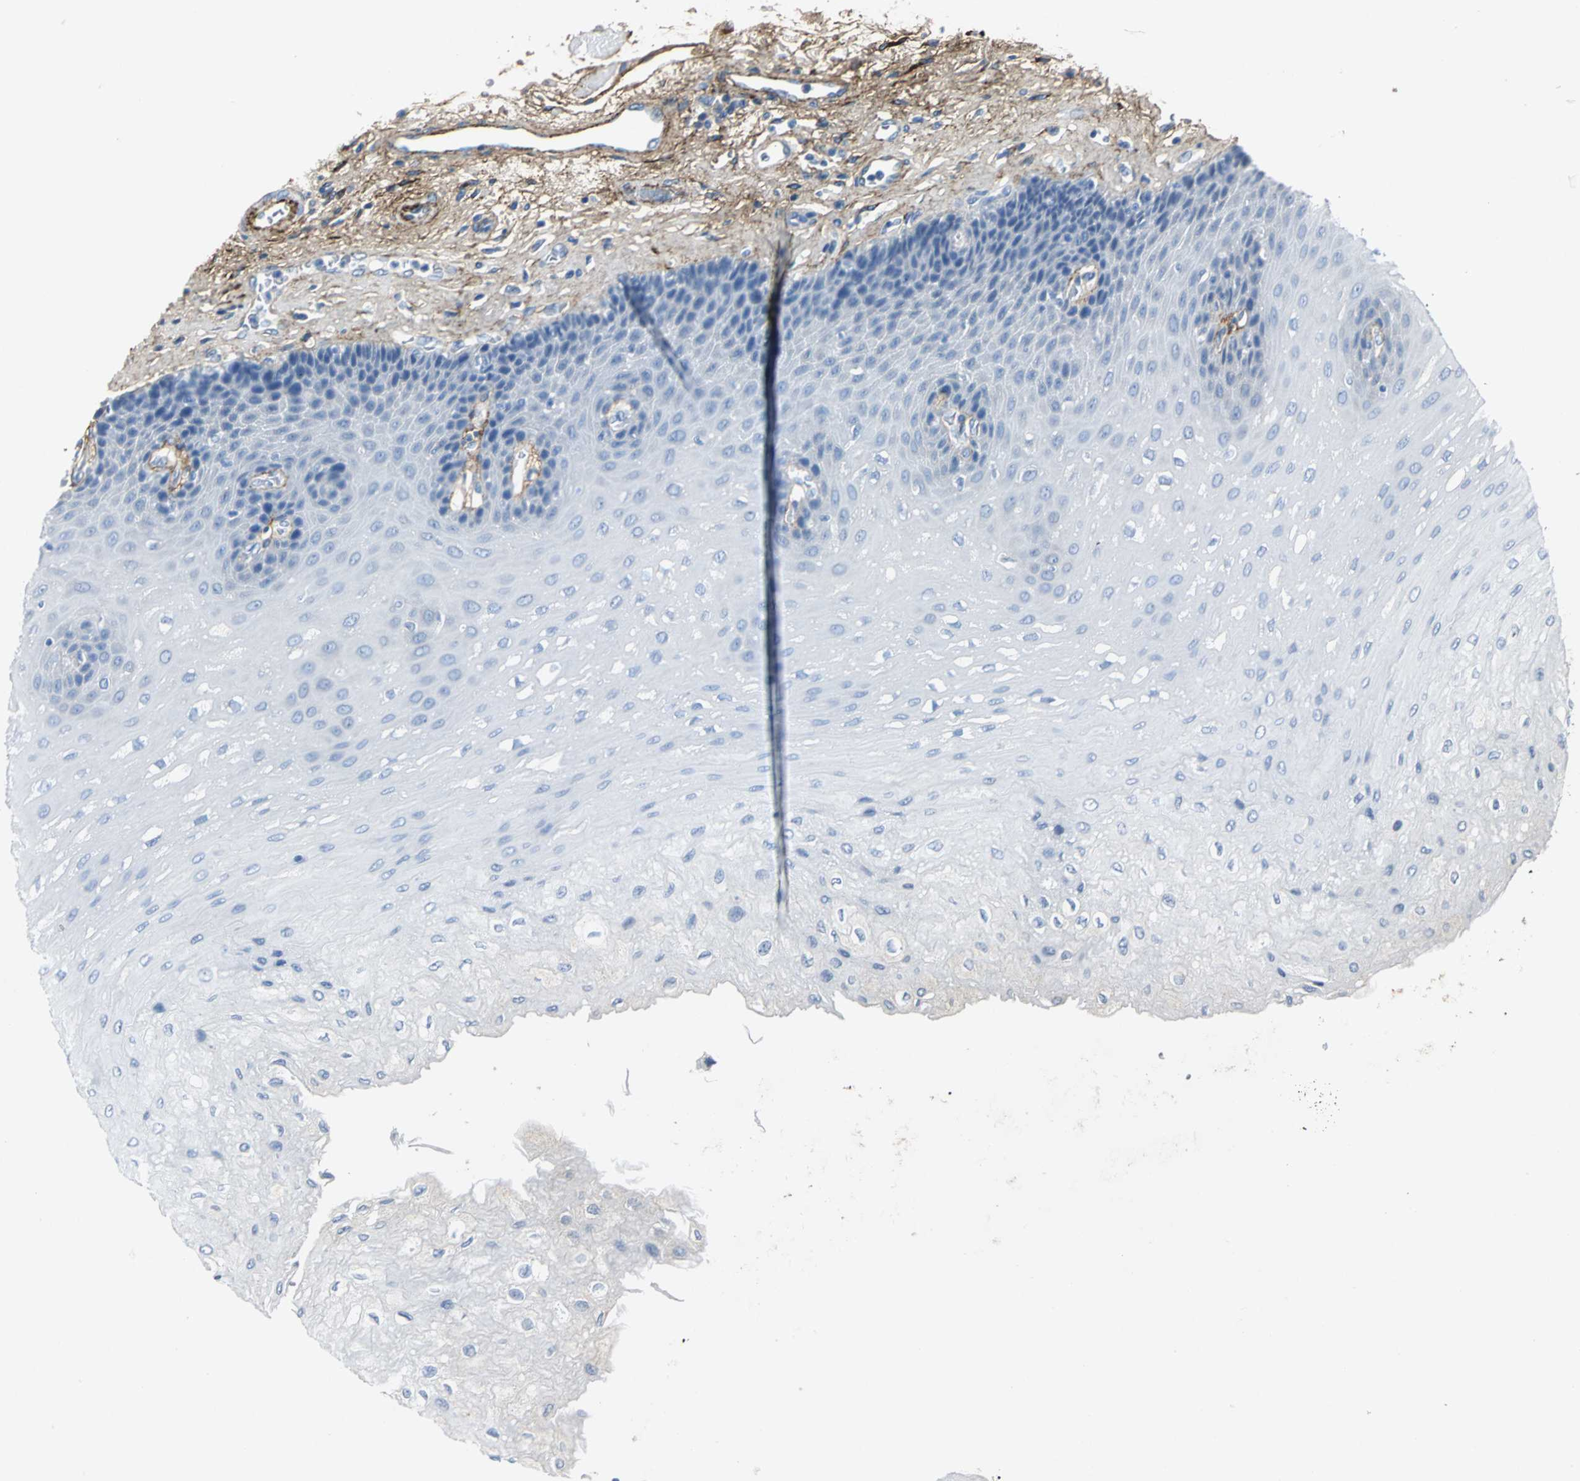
{"staining": {"intensity": "negative", "quantity": "none", "location": "none"}, "tissue": "esophagus", "cell_type": "Squamous epithelial cells", "image_type": "normal", "snomed": [{"axis": "morphology", "description": "Normal tissue, NOS"}, {"axis": "topography", "description": "Esophagus"}], "caption": "Immunohistochemical staining of normal human esophagus shows no significant positivity in squamous epithelial cells. The staining was performed using DAB to visualize the protein expression in brown, while the nuclei were stained in blue with hematoxylin (Magnification: 20x).", "gene": "EFNB3", "patient": {"sex": "female", "age": 72}}